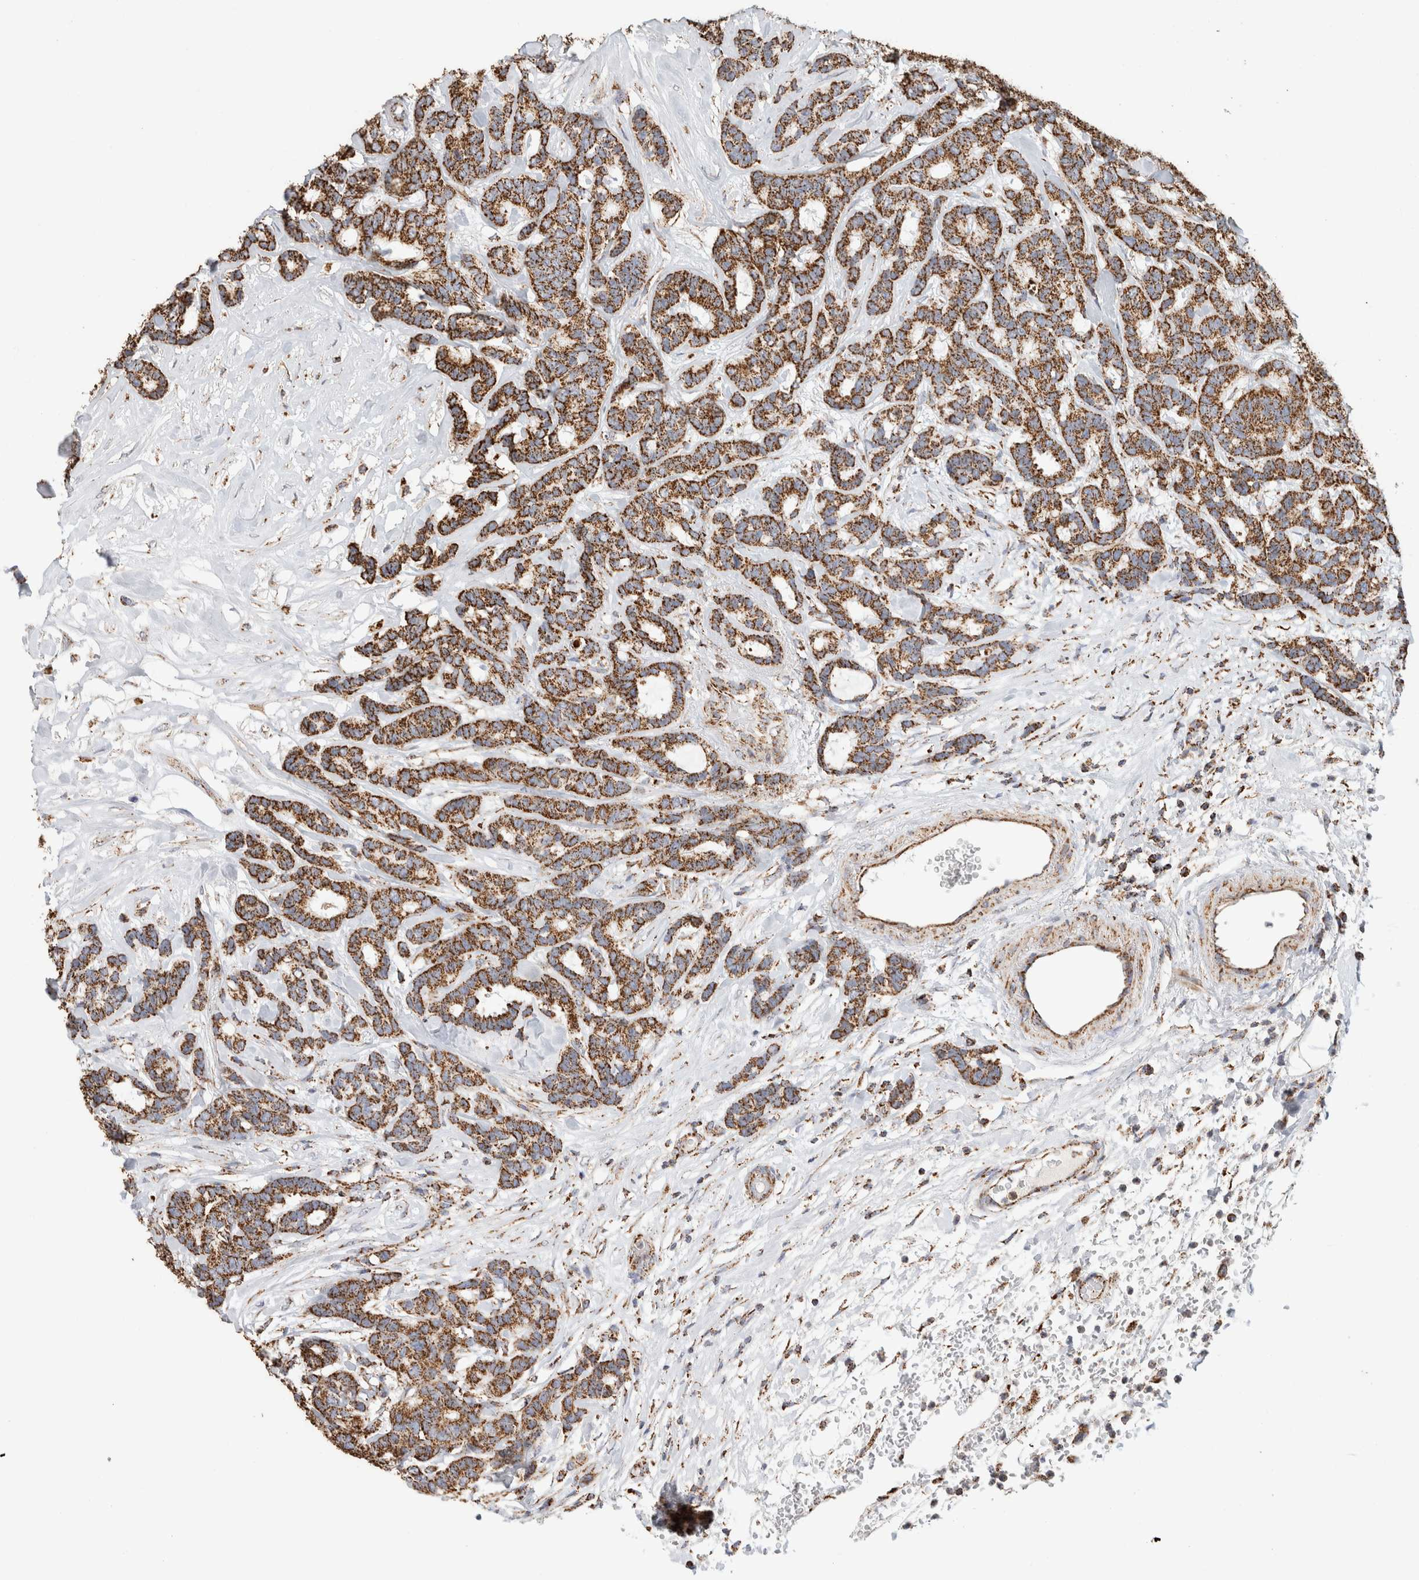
{"staining": {"intensity": "strong", "quantity": ">75%", "location": "cytoplasmic/membranous"}, "tissue": "breast cancer", "cell_type": "Tumor cells", "image_type": "cancer", "snomed": [{"axis": "morphology", "description": "Duct carcinoma"}, {"axis": "topography", "description": "Breast"}], "caption": "Strong cytoplasmic/membranous protein staining is appreciated in approximately >75% of tumor cells in breast intraductal carcinoma.", "gene": "C1QBP", "patient": {"sex": "female", "age": 87}}